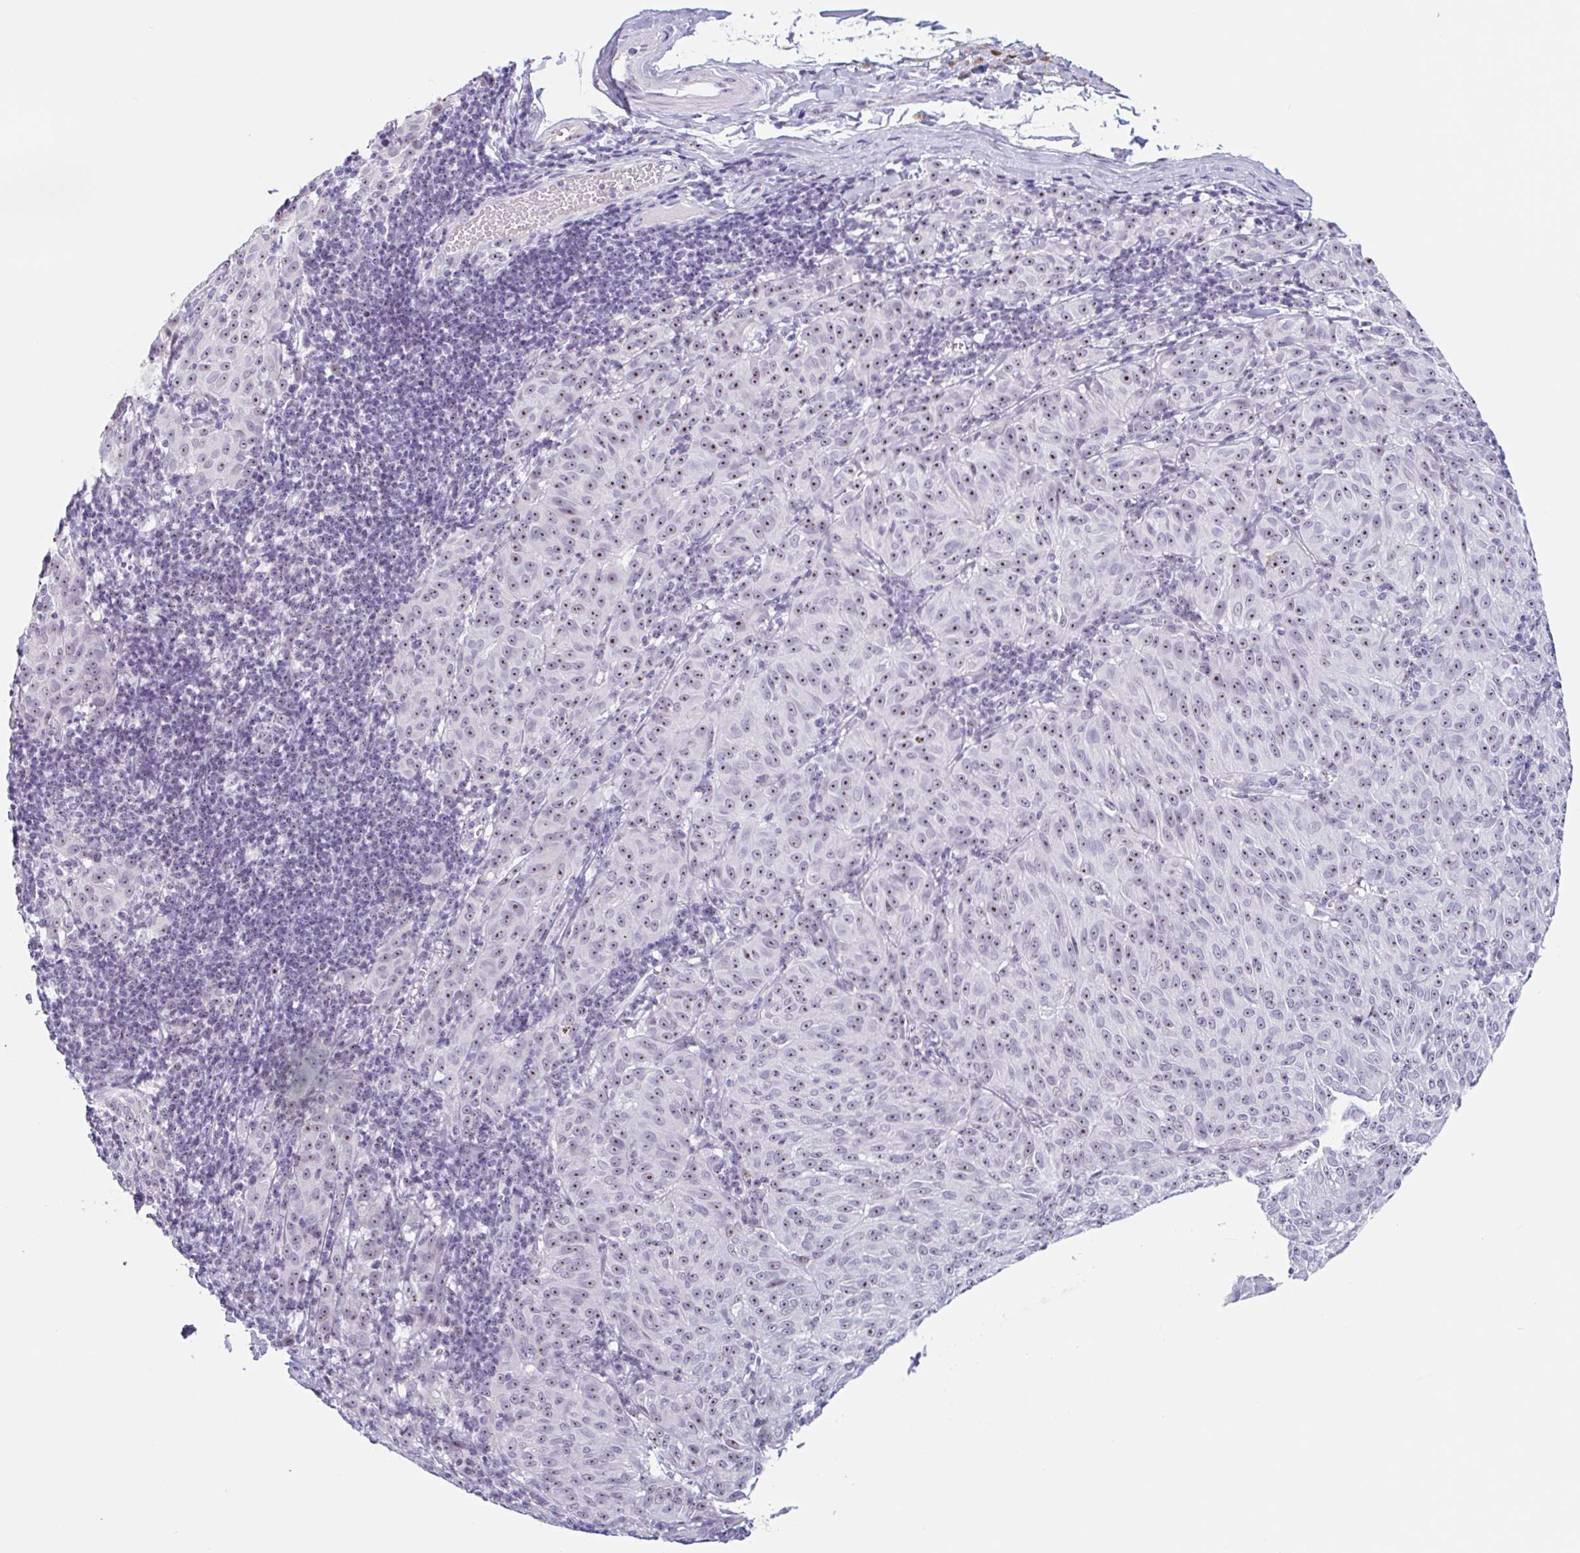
{"staining": {"intensity": "moderate", "quantity": ">75%", "location": "nuclear"}, "tissue": "melanoma", "cell_type": "Tumor cells", "image_type": "cancer", "snomed": [{"axis": "morphology", "description": "Malignant melanoma, NOS"}, {"axis": "topography", "description": "Skin"}], "caption": "Melanoma tissue displays moderate nuclear staining in approximately >75% of tumor cells, visualized by immunohistochemistry. (brown staining indicates protein expression, while blue staining denotes nuclei).", "gene": "LENG9", "patient": {"sex": "female", "age": 72}}